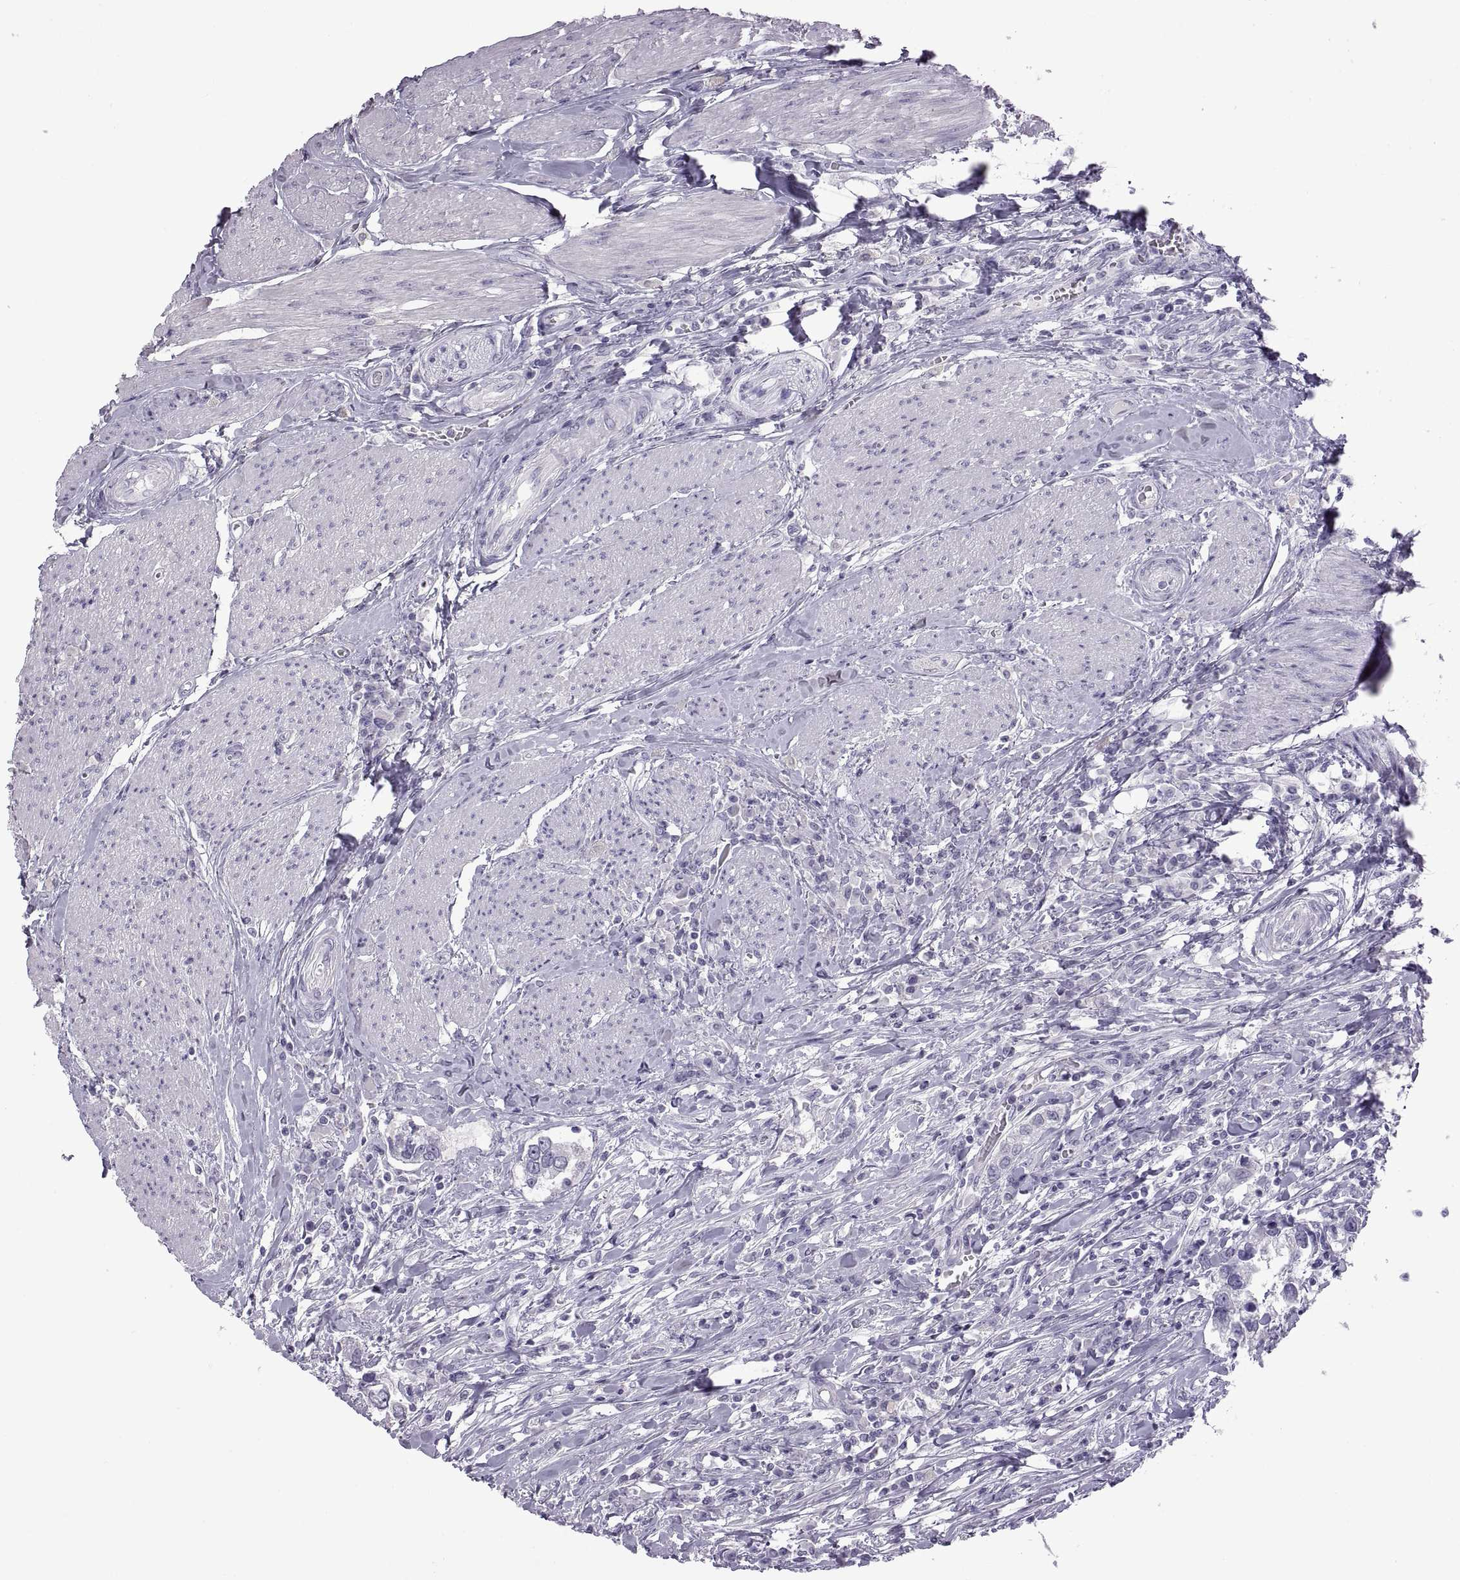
{"staining": {"intensity": "negative", "quantity": "none", "location": "none"}, "tissue": "urothelial cancer", "cell_type": "Tumor cells", "image_type": "cancer", "snomed": [{"axis": "morphology", "description": "Urothelial carcinoma, NOS"}, {"axis": "morphology", "description": "Urothelial carcinoma, High grade"}, {"axis": "topography", "description": "Urinary bladder"}], "caption": "DAB immunohistochemical staining of human high-grade urothelial carcinoma exhibits no significant staining in tumor cells. The staining is performed using DAB (3,3'-diaminobenzidine) brown chromogen with nuclei counter-stained in using hematoxylin.", "gene": "RDM1", "patient": {"sex": "male", "age": 63}}